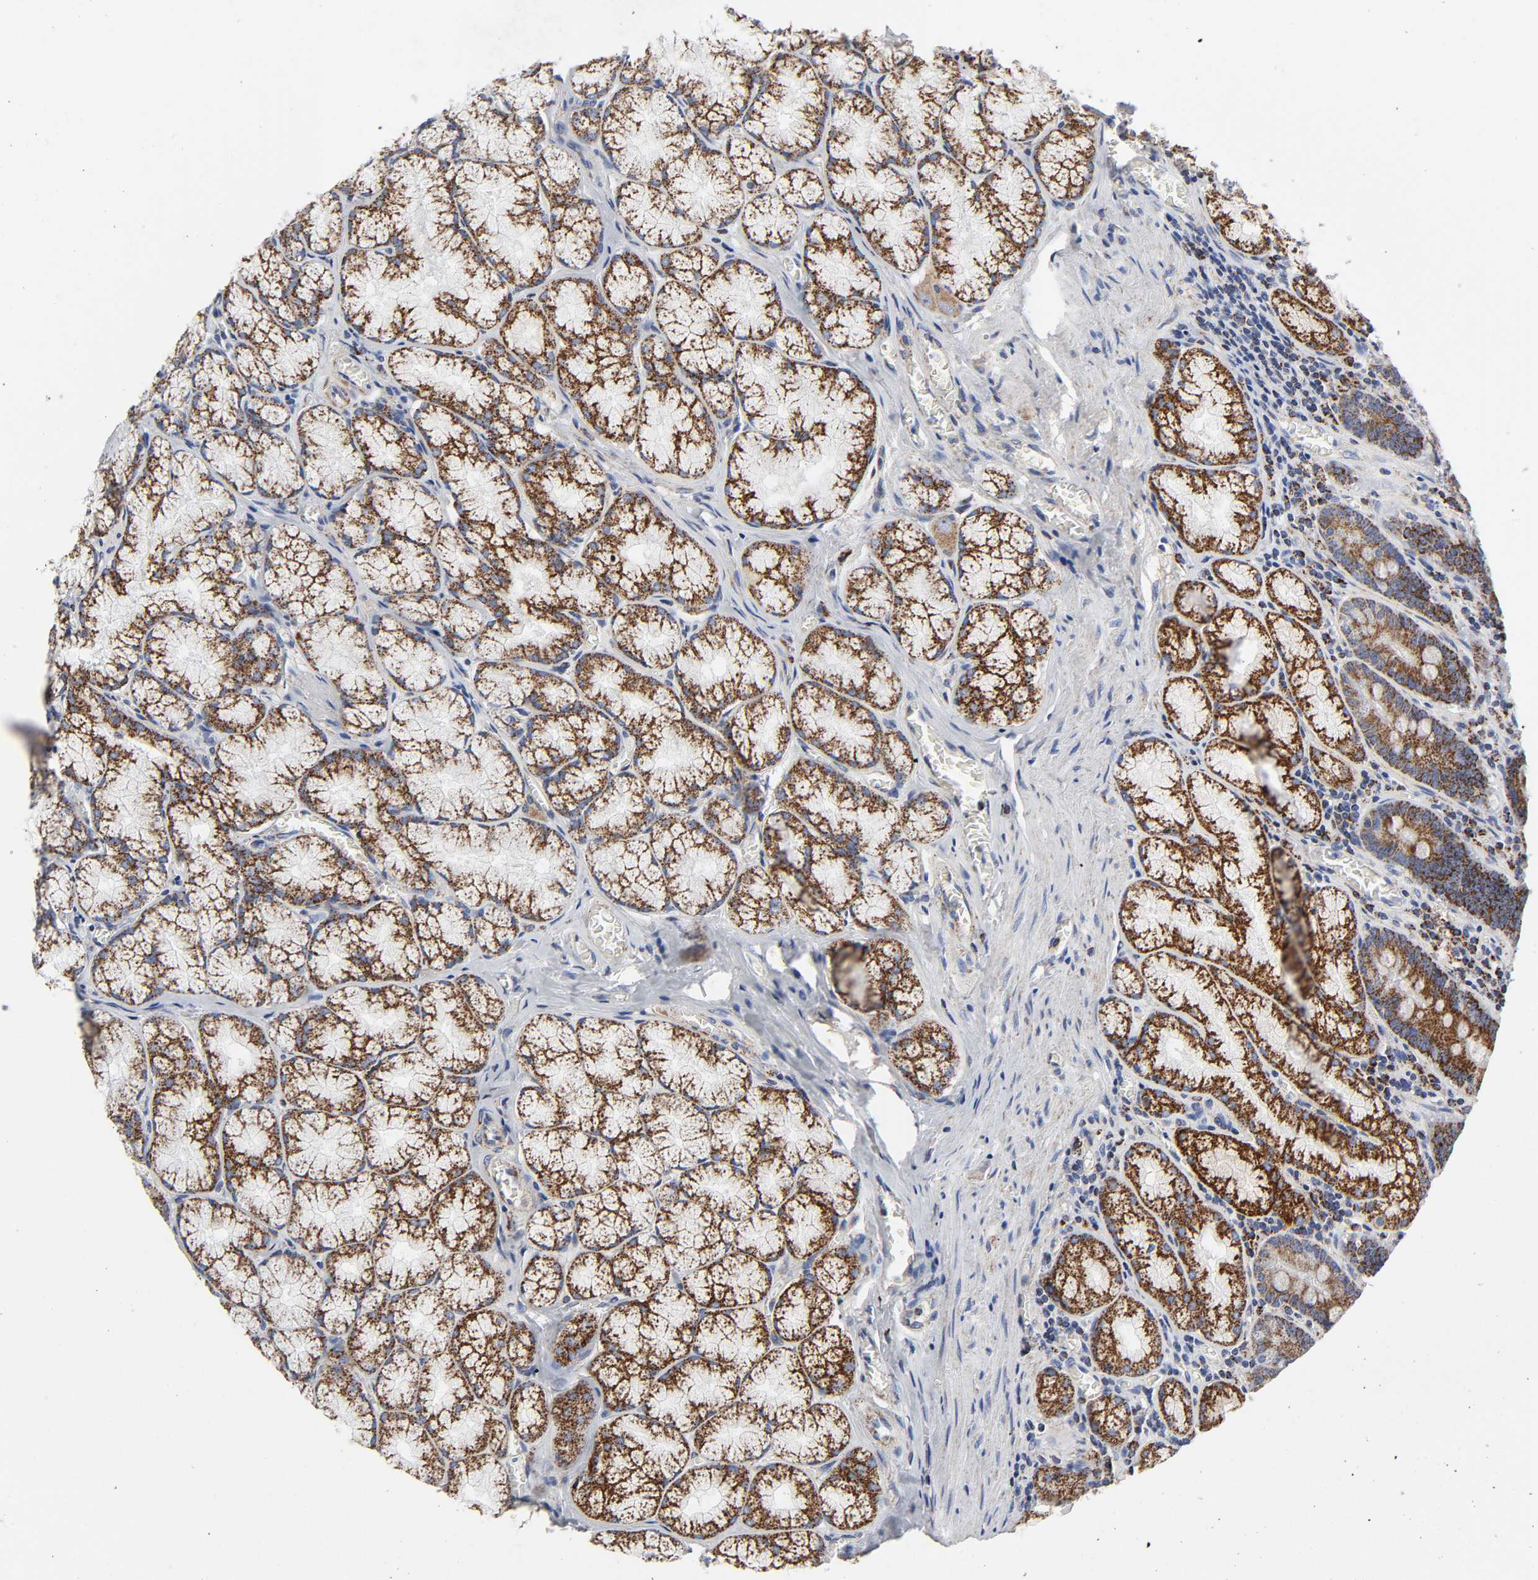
{"staining": {"intensity": "strong", "quantity": ">75%", "location": "cytoplasmic/membranous"}, "tissue": "stomach", "cell_type": "Glandular cells", "image_type": "normal", "snomed": [{"axis": "morphology", "description": "Normal tissue, NOS"}, {"axis": "topography", "description": "Stomach, lower"}], "caption": "Normal stomach displays strong cytoplasmic/membranous positivity in approximately >75% of glandular cells The protein of interest is shown in brown color, while the nuclei are stained blue..", "gene": "AOPEP", "patient": {"sex": "male", "age": 56}}